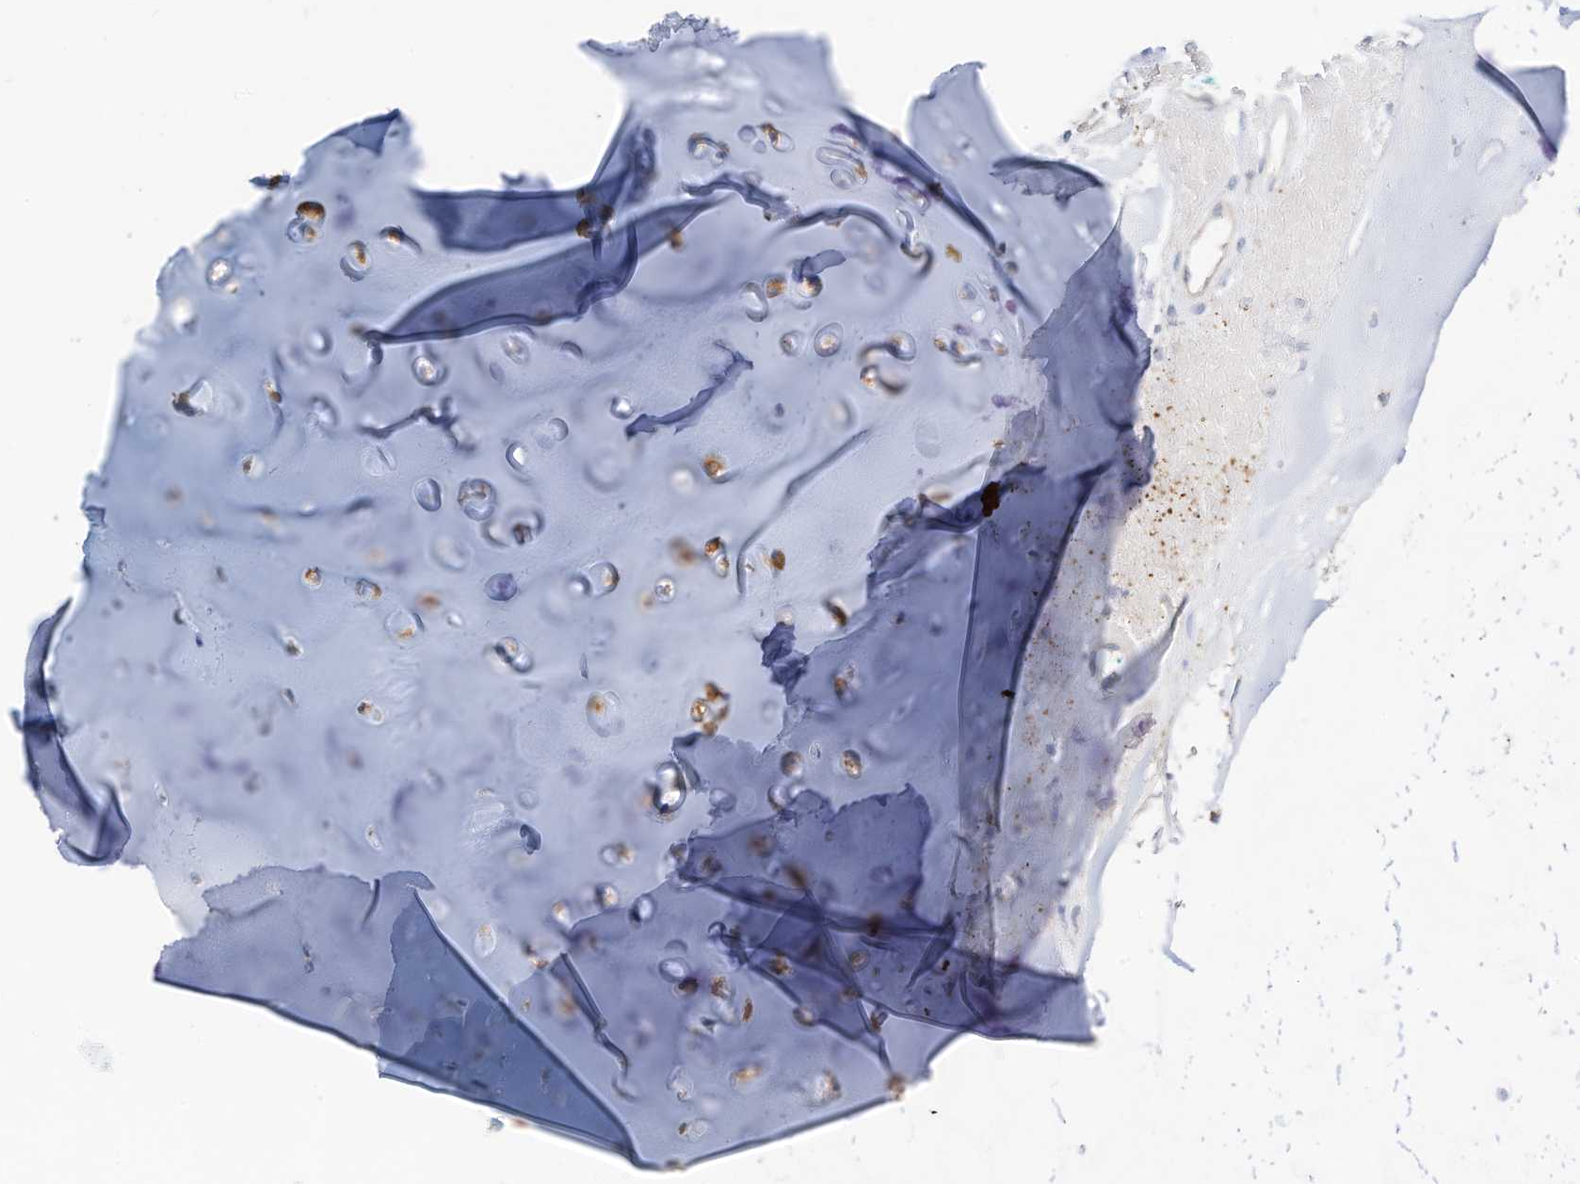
{"staining": {"intensity": "negative", "quantity": "none", "location": "none"}, "tissue": "adipose tissue", "cell_type": "Adipocytes", "image_type": "normal", "snomed": [{"axis": "morphology", "description": "Normal tissue, NOS"}, {"axis": "morphology", "description": "Basal cell carcinoma"}, {"axis": "topography", "description": "Cartilage tissue"}, {"axis": "topography", "description": "Nasopharynx"}, {"axis": "topography", "description": "Oral tissue"}], "caption": "The image displays no staining of adipocytes in normal adipose tissue. (Immunohistochemistry, brightfield microscopy, high magnification).", "gene": "RHOH", "patient": {"sex": "female", "age": 77}}